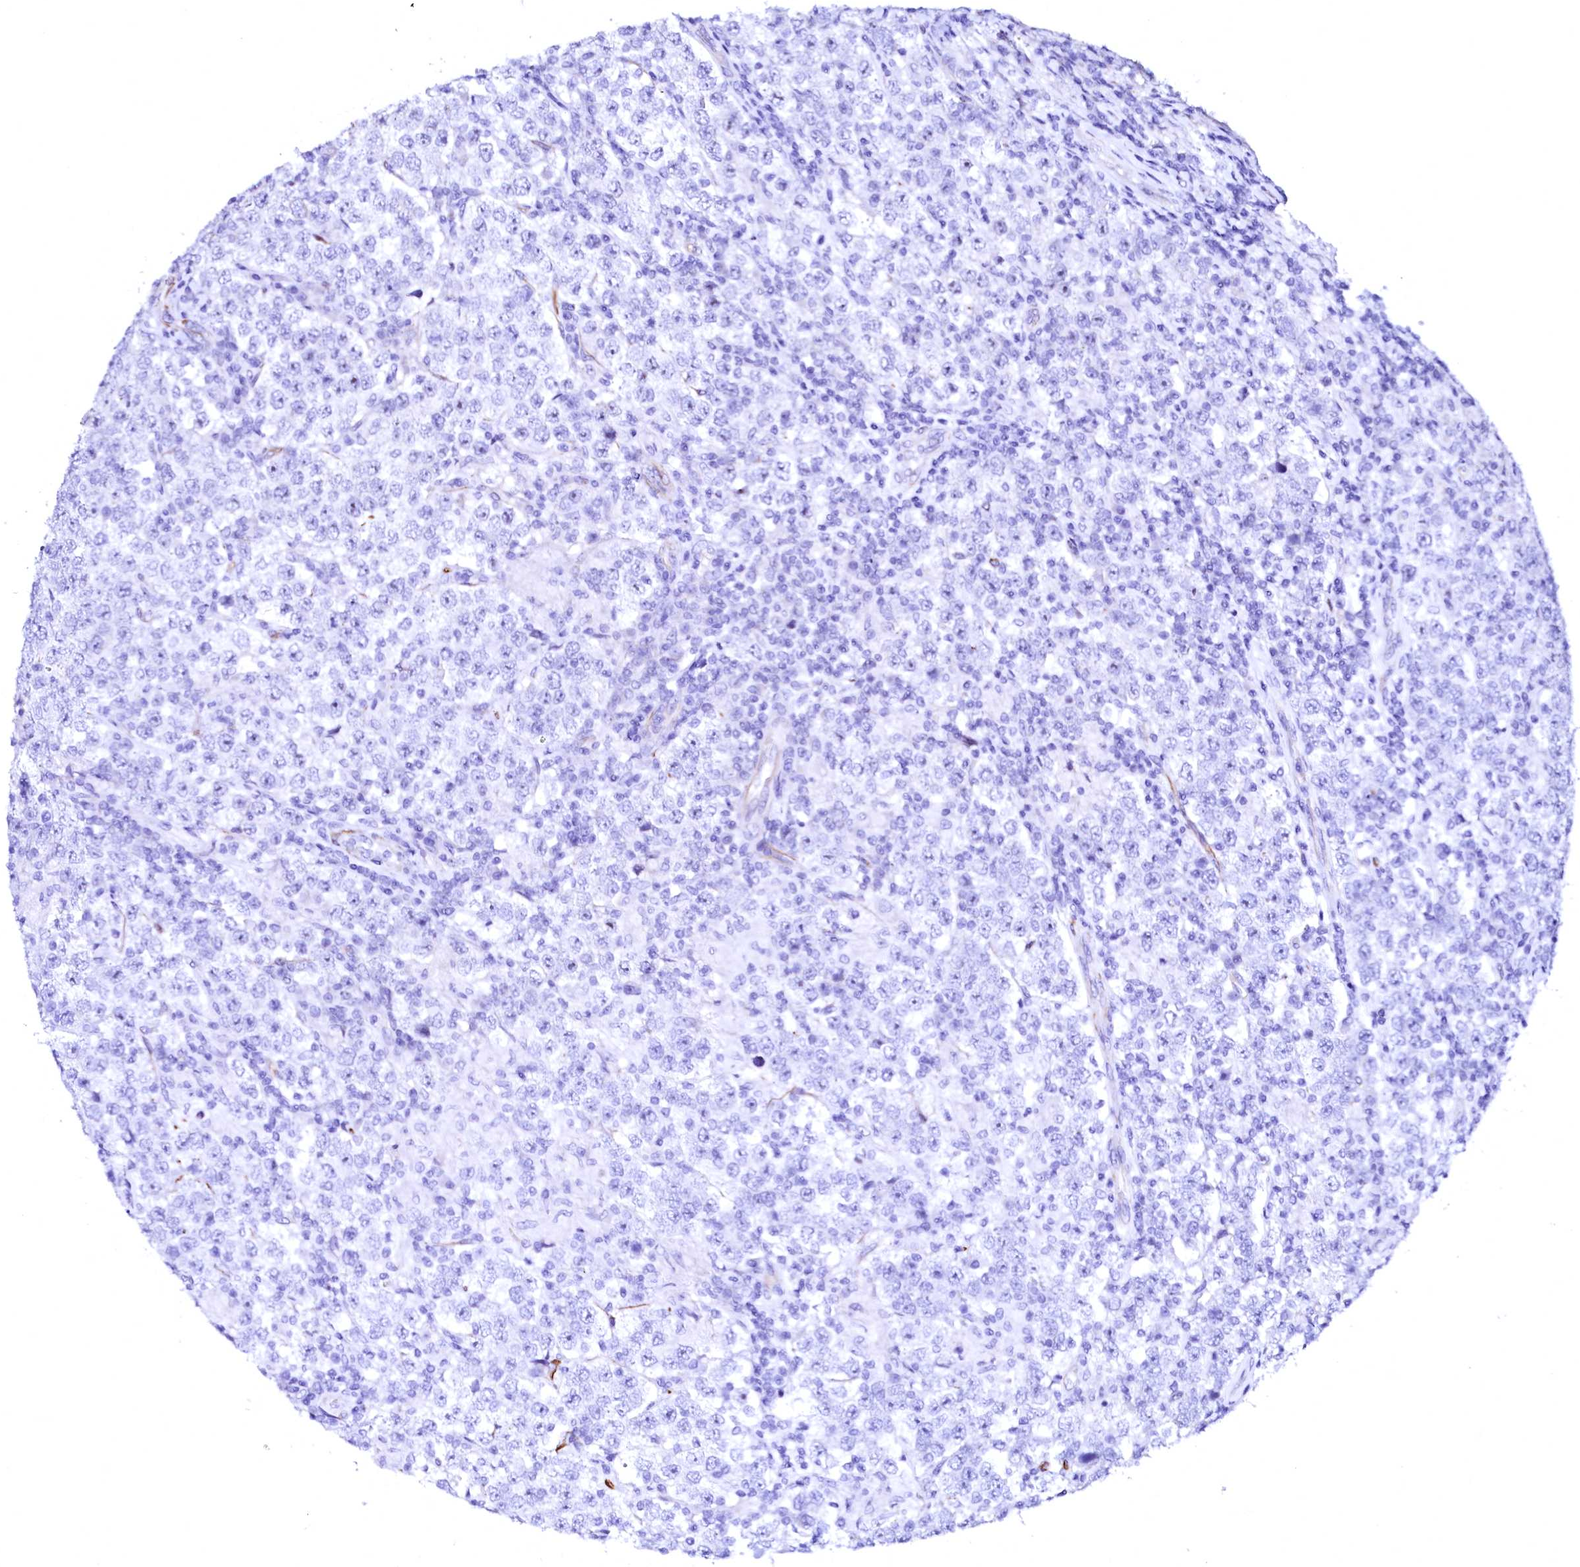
{"staining": {"intensity": "negative", "quantity": "none", "location": "none"}, "tissue": "testis cancer", "cell_type": "Tumor cells", "image_type": "cancer", "snomed": [{"axis": "morphology", "description": "Normal tissue, NOS"}, {"axis": "morphology", "description": "Urothelial carcinoma, High grade"}, {"axis": "morphology", "description": "Seminoma, NOS"}, {"axis": "morphology", "description": "Carcinoma, Embryonal, NOS"}, {"axis": "topography", "description": "Urinary bladder"}, {"axis": "topography", "description": "Testis"}], "caption": "This is a photomicrograph of immunohistochemistry staining of high-grade urothelial carcinoma (testis), which shows no positivity in tumor cells. (DAB (3,3'-diaminobenzidine) immunohistochemistry (IHC) visualized using brightfield microscopy, high magnification).", "gene": "SFR1", "patient": {"sex": "male", "age": 41}}